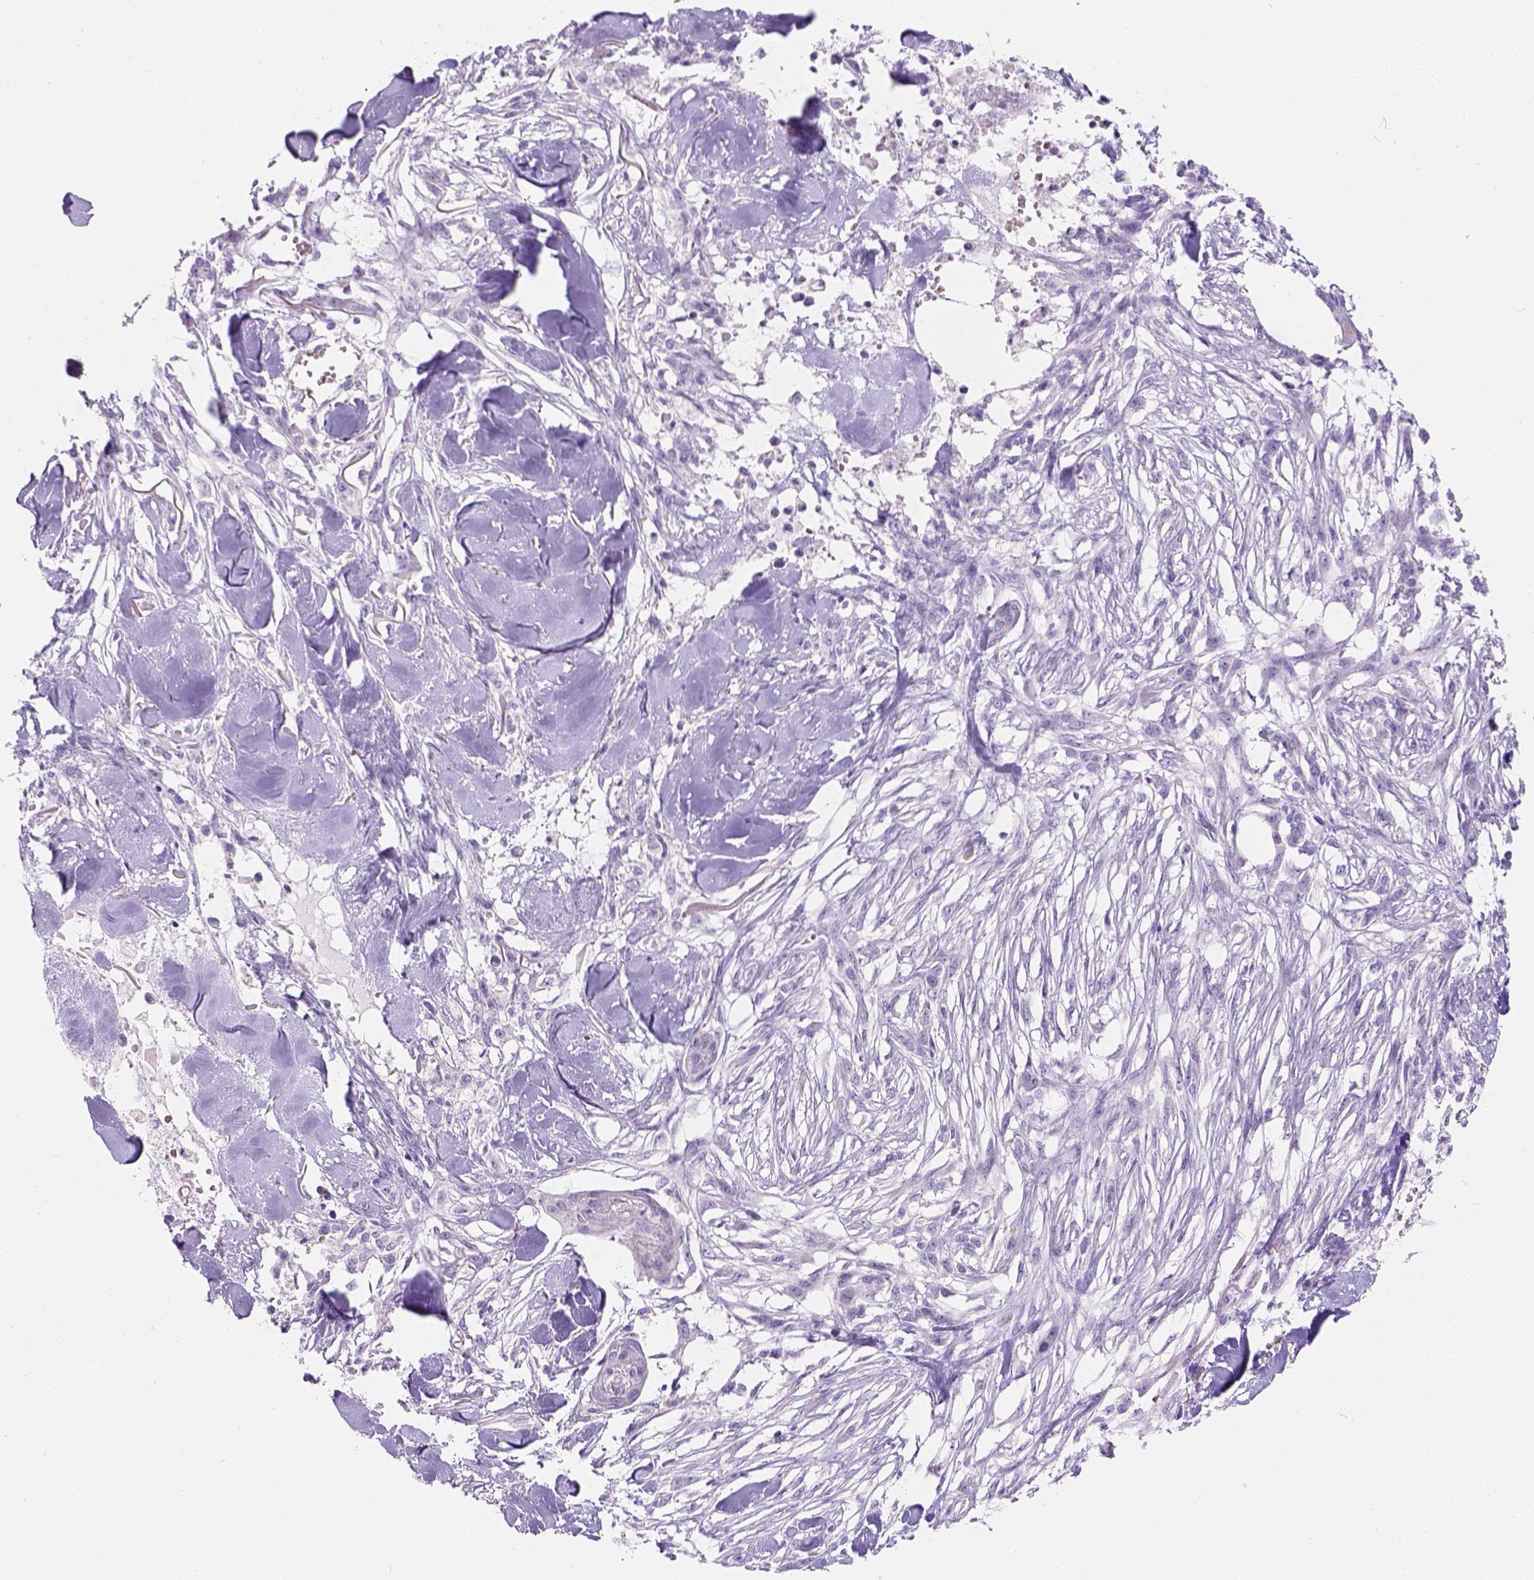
{"staining": {"intensity": "negative", "quantity": "none", "location": "none"}, "tissue": "skin cancer", "cell_type": "Tumor cells", "image_type": "cancer", "snomed": [{"axis": "morphology", "description": "Squamous cell carcinoma, NOS"}, {"axis": "topography", "description": "Skin"}], "caption": "Human squamous cell carcinoma (skin) stained for a protein using immunohistochemistry demonstrates no positivity in tumor cells.", "gene": "PHF7", "patient": {"sex": "female", "age": 59}}